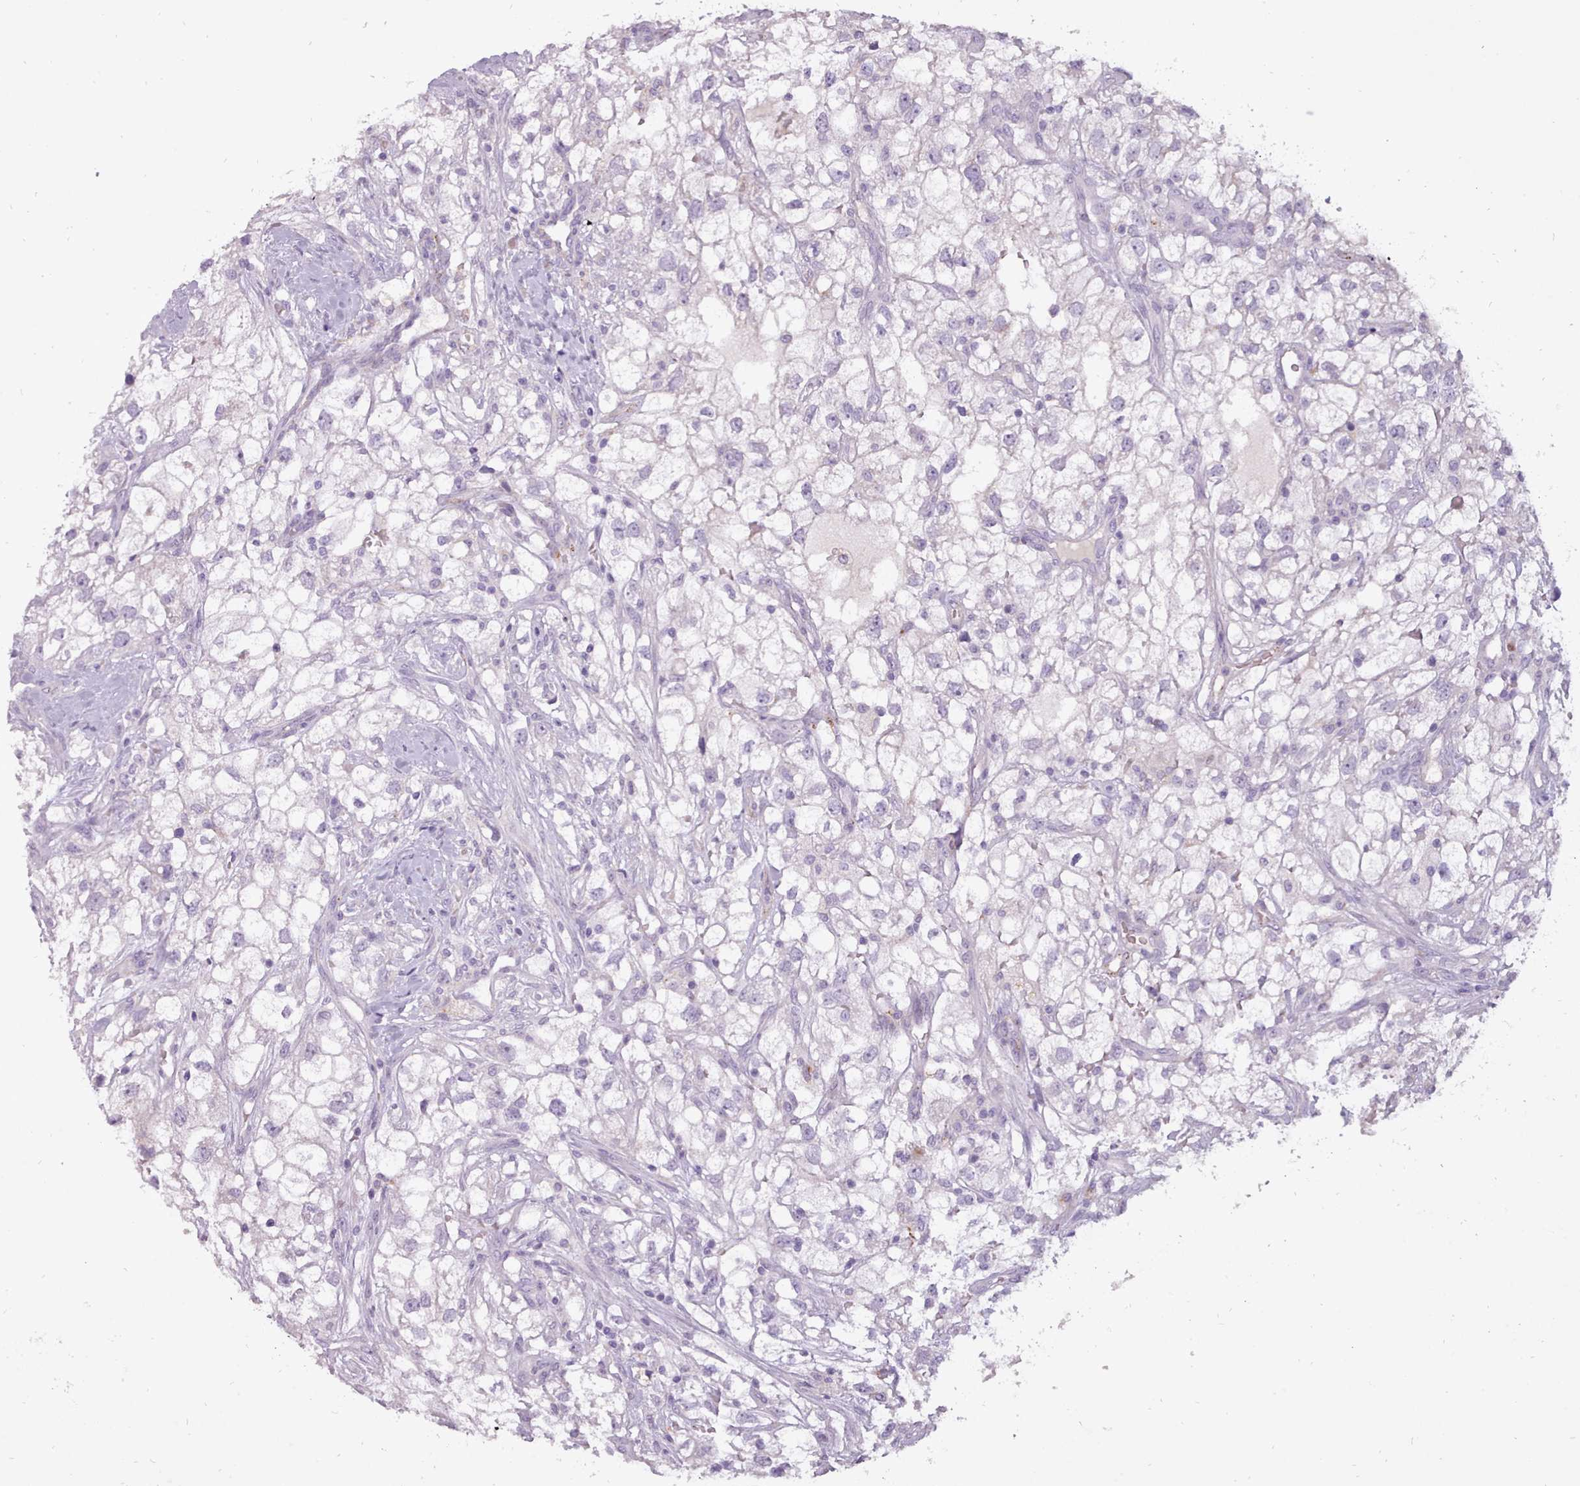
{"staining": {"intensity": "negative", "quantity": "none", "location": "none"}, "tissue": "renal cancer", "cell_type": "Tumor cells", "image_type": "cancer", "snomed": [{"axis": "morphology", "description": "Adenocarcinoma, NOS"}, {"axis": "topography", "description": "Kidney"}], "caption": "This is a photomicrograph of immunohistochemistry (IHC) staining of renal cancer, which shows no staining in tumor cells.", "gene": "ATRAID", "patient": {"sex": "male", "age": 59}}